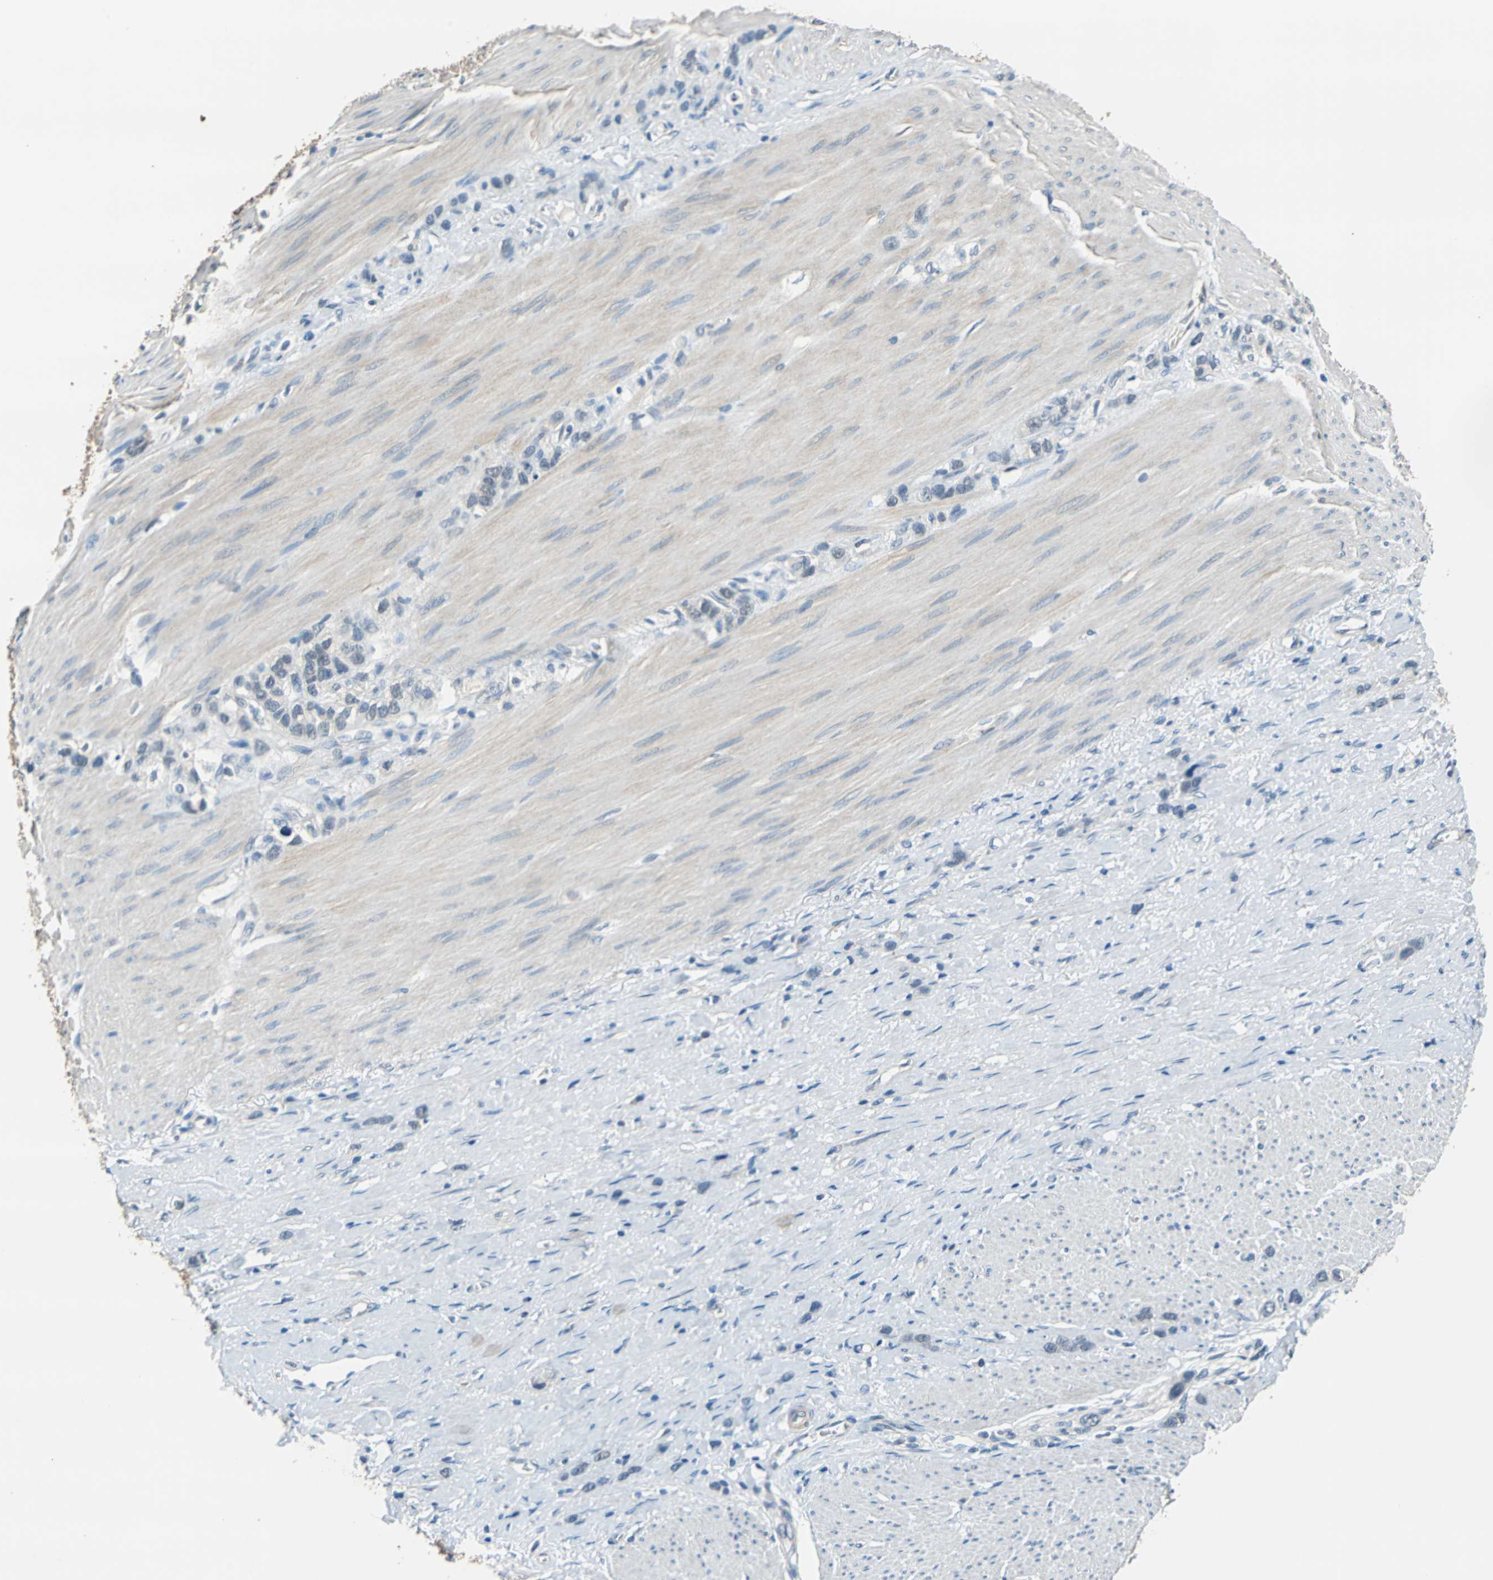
{"staining": {"intensity": "weak", "quantity": "25%-75%", "location": "cytoplasmic/membranous"}, "tissue": "stomach cancer", "cell_type": "Tumor cells", "image_type": "cancer", "snomed": [{"axis": "morphology", "description": "Normal tissue, NOS"}, {"axis": "morphology", "description": "Adenocarcinoma, NOS"}, {"axis": "morphology", "description": "Adenocarcinoma, High grade"}, {"axis": "topography", "description": "Stomach, upper"}, {"axis": "topography", "description": "Stomach"}], "caption": "Protein analysis of stomach high-grade adenocarcinoma tissue demonstrates weak cytoplasmic/membranous staining in approximately 25%-75% of tumor cells.", "gene": "FKBP4", "patient": {"sex": "female", "age": 65}}